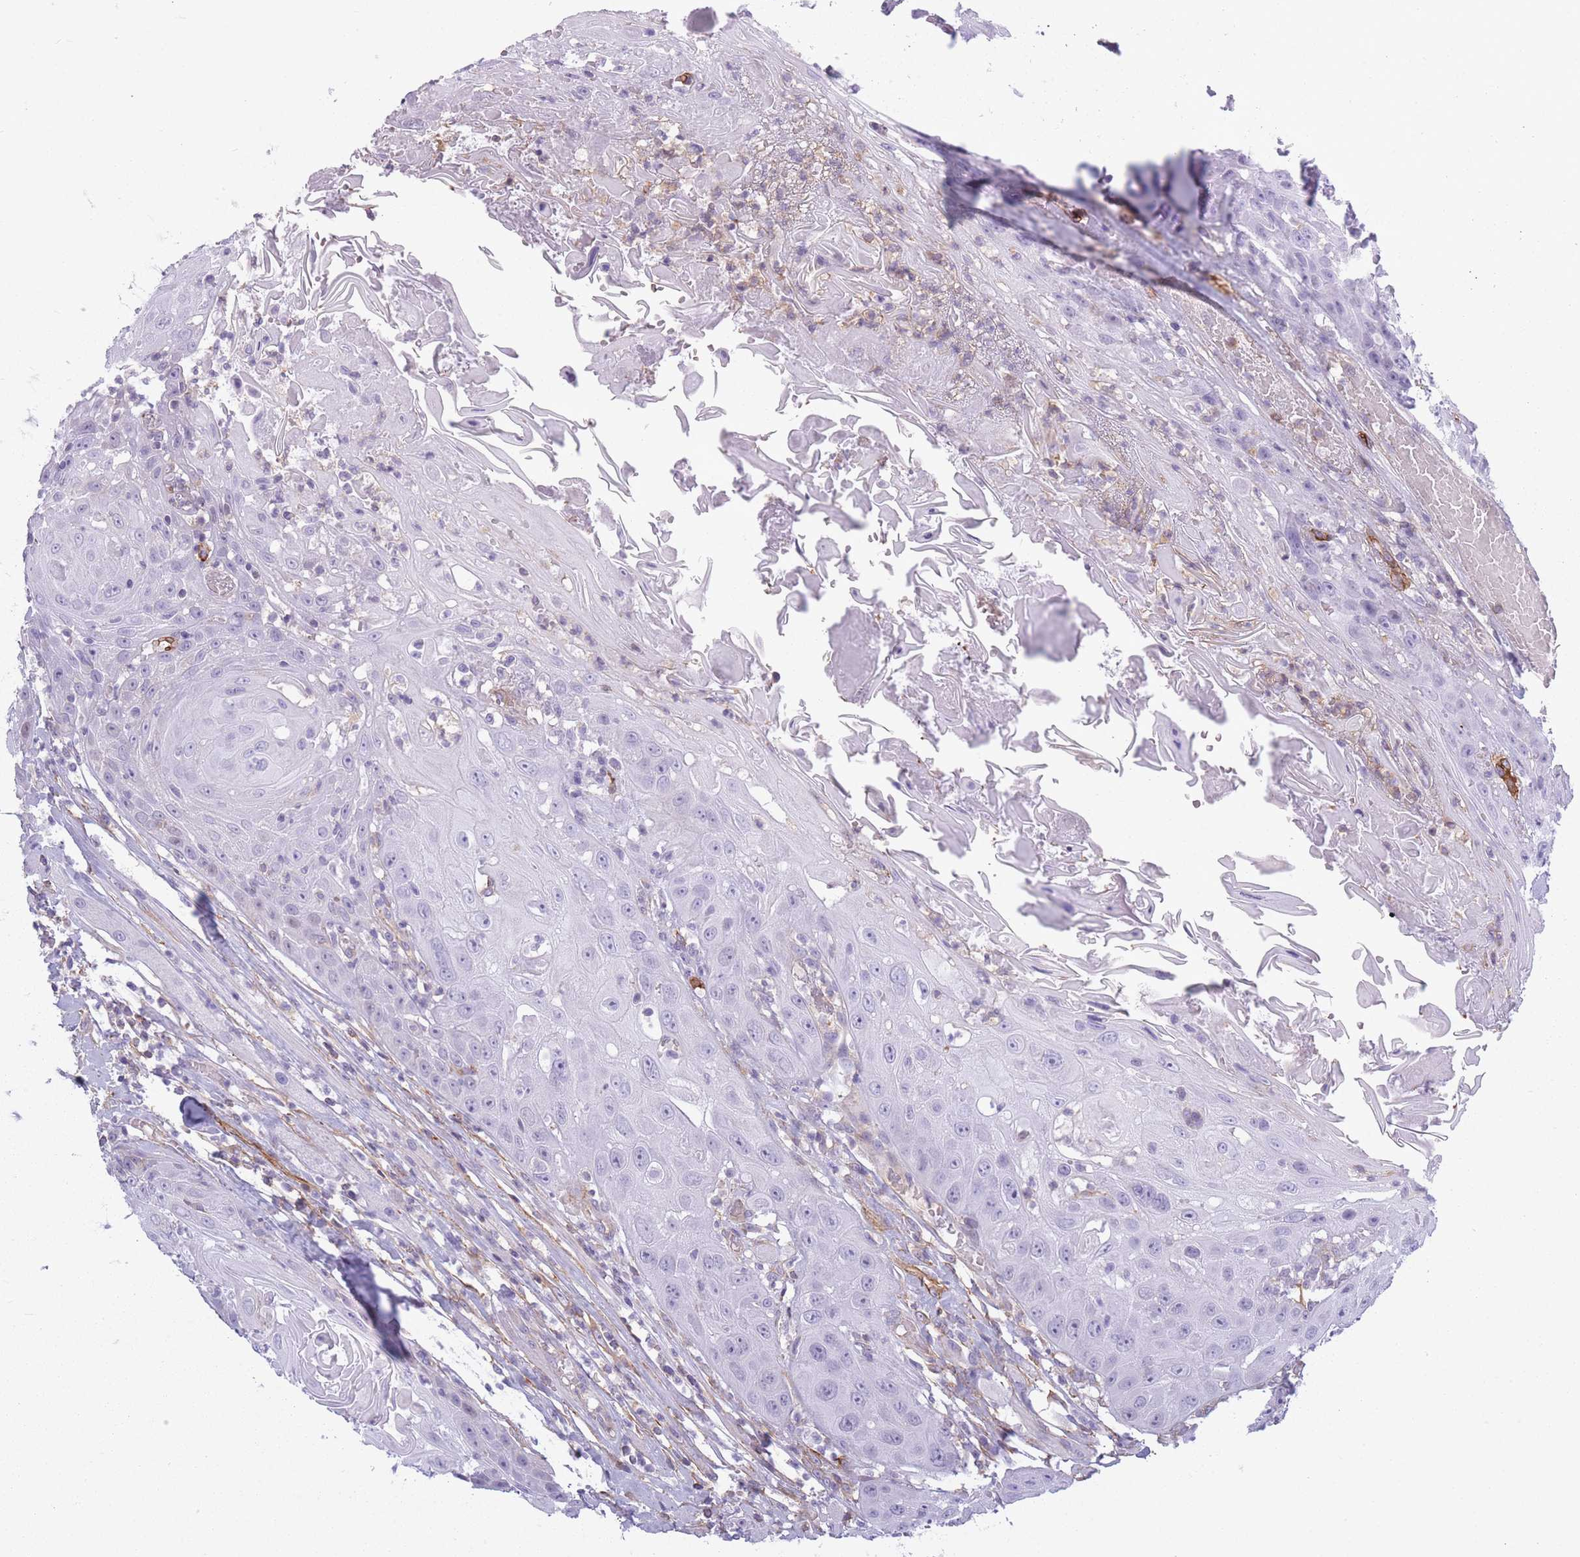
{"staining": {"intensity": "negative", "quantity": "none", "location": "none"}, "tissue": "head and neck cancer", "cell_type": "Tumor cells", "image_type": "cancer", "snomed": [{"axis": "morphology", "description": "Squamous cell carcinoma, NOS"}, {"axis": "topography", "description": "Head-Neck"}], "caption": "Immunohistochemistry micrograph of neoplastic tissue: head and neck cancer stained with DAB shows no significant protein staining in tumor cells. The staining is performed using DAB brown chromogen with nuclei counter-stained in using hematoxylin.", "gene": "ADD1", "patient": {"sex": "female", "age": 59}}